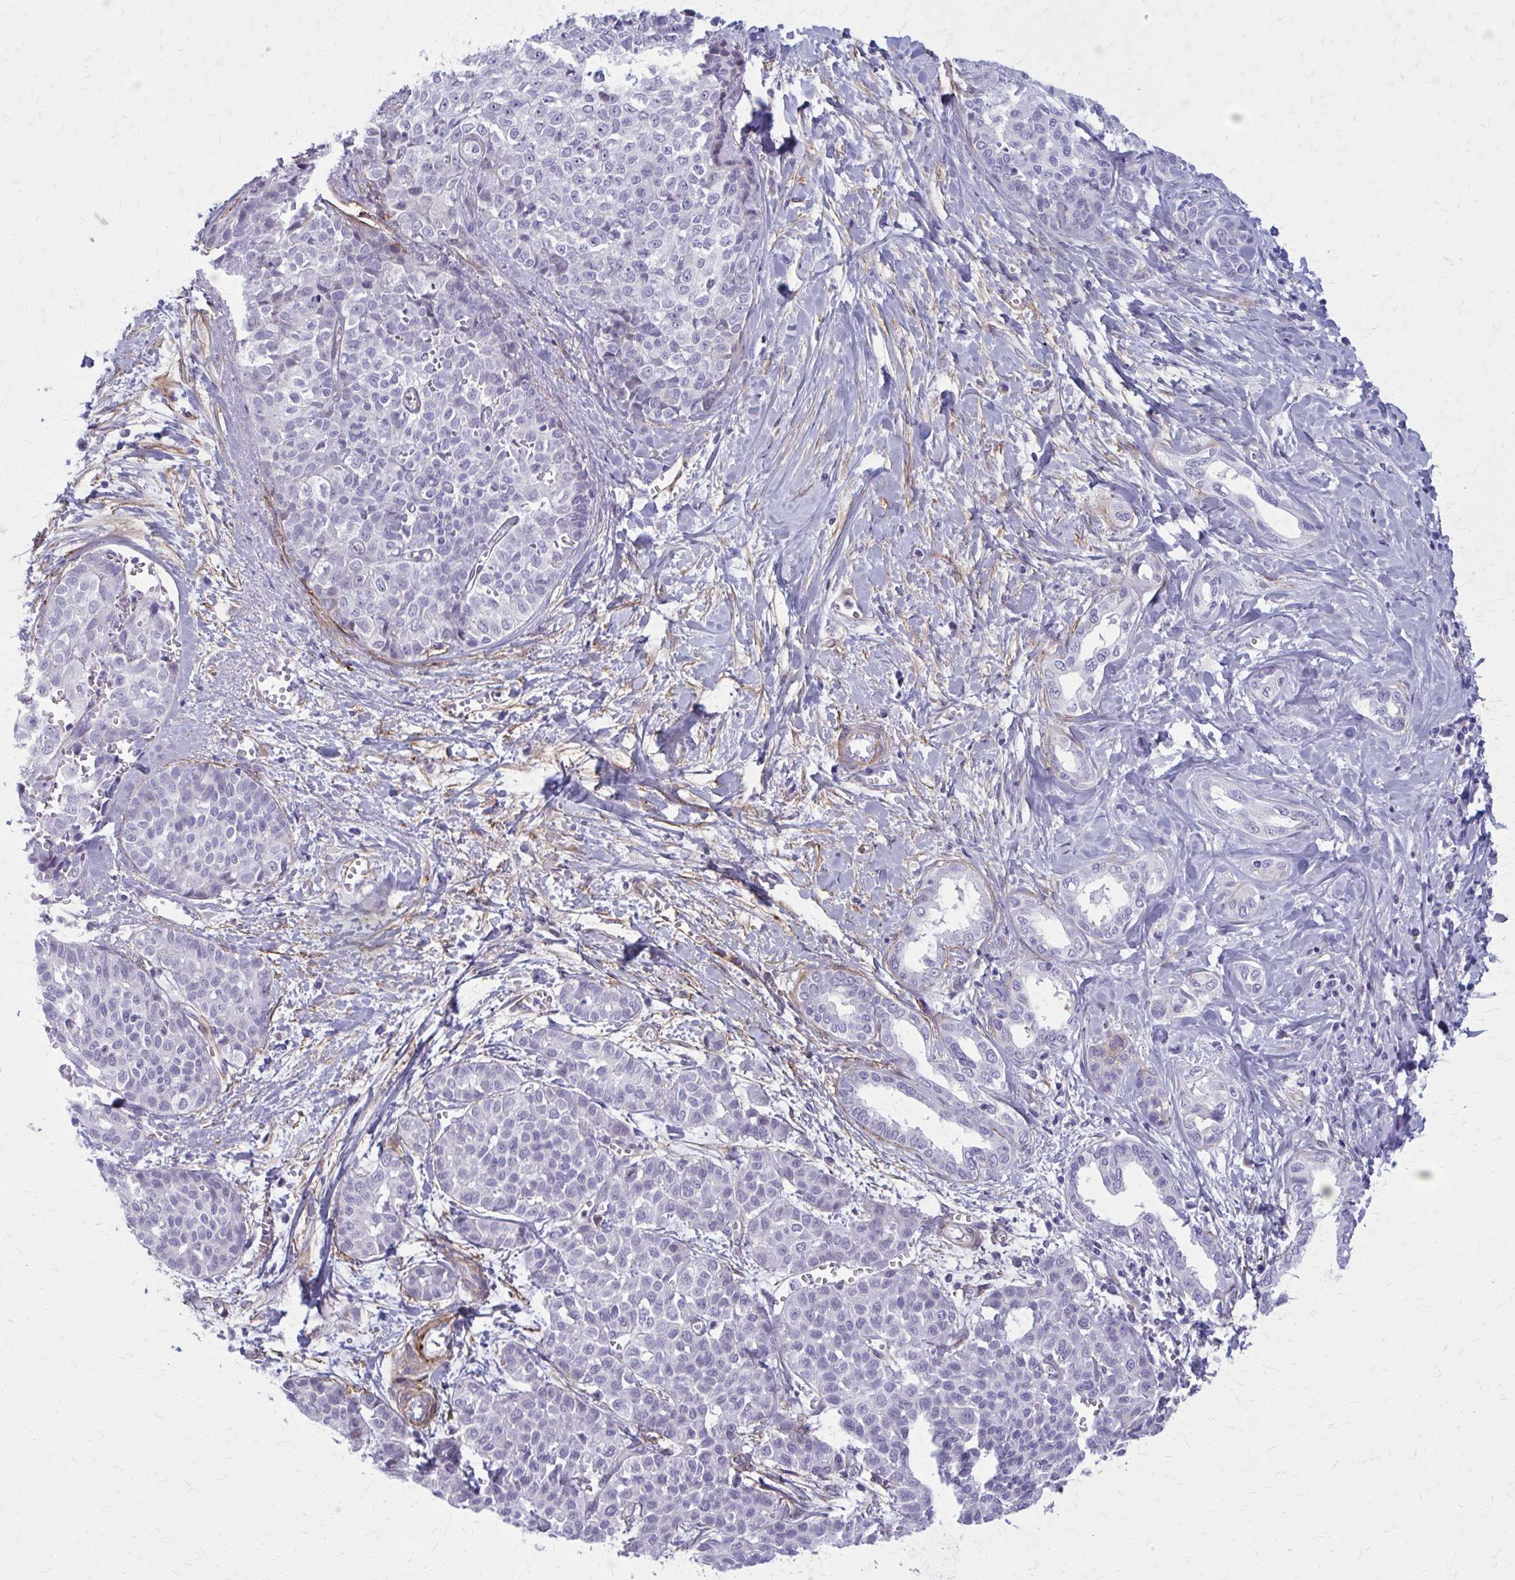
{"staining": {"intensity": "negative", "quantity": "none", "location": "none"}, "tissue": "liver cancer", "cell_type": "Tumor cells", "image_type": "cancer", "snomed": [{"axis": "morphology", "description": "Cholangiocarcinoma"}, {"axis": "topography", "description": "Liver"}], "caption": "This is an immunohistochemistry photomicrograph of human cholangiocarcinoma (liver). There is no expression in tumor cells.", "gene": "AKAP12", "patient": {"sex": "female", "age": 77}}